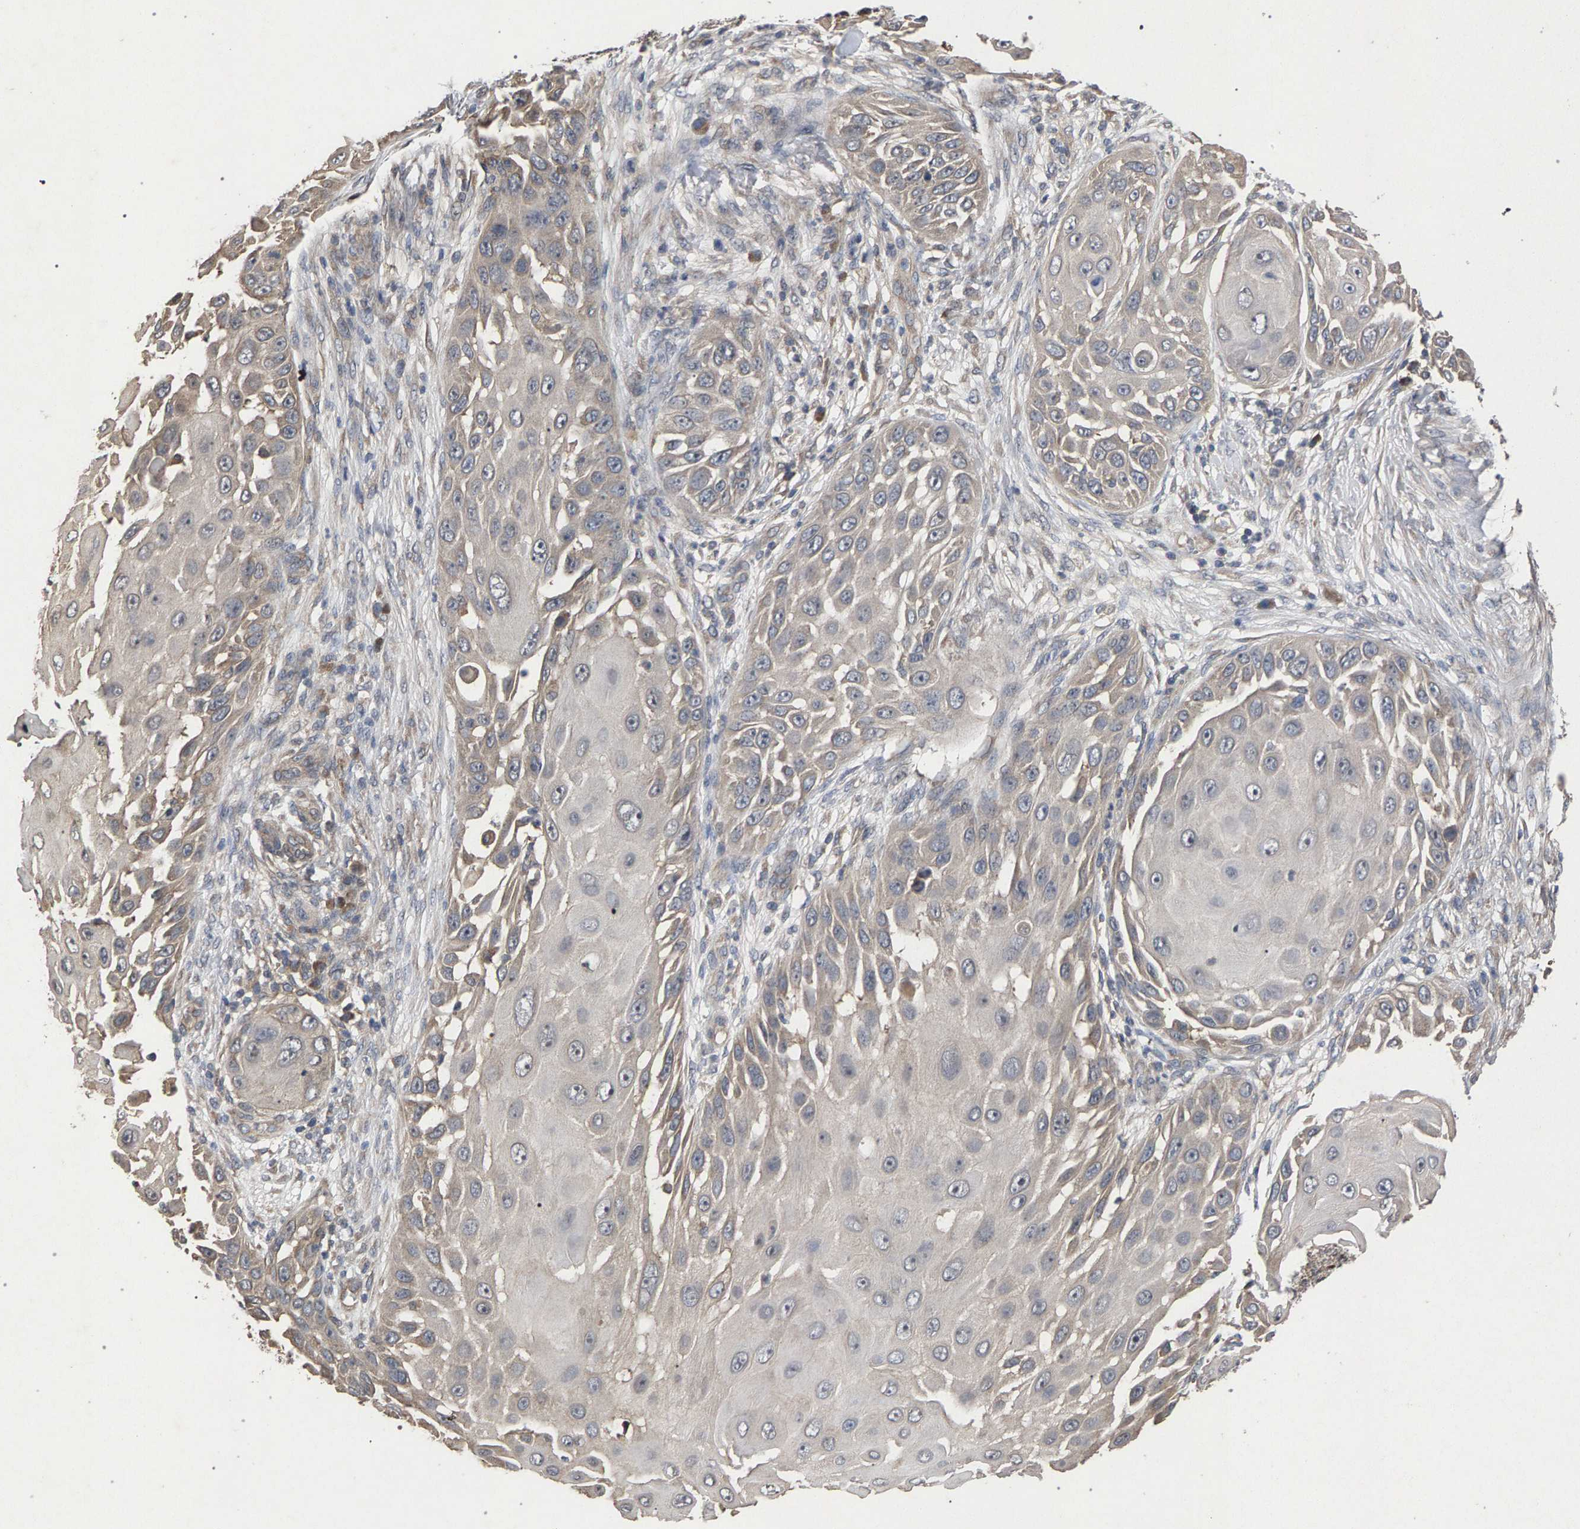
{"staining": {"intensity": "weak", "quantity": "25%-75%", "location": "cytoplasmic/membranous"}, "tissue": "skin cancer", "cell_type": "Tumor cells", "image_type": "cancer", "snomed": [{"axis": "morphology", "description": "Squamous cell carcinoma, NOS"}, {"axis": "topography", "description": "Skin"}], "caption": "A brown stain highlights weak cytoplasmic/membranous staining of a protein in skin cancer tumor cells.", "gene": "SLC4A4", "patient": {"sex": "female", "age": 44}}